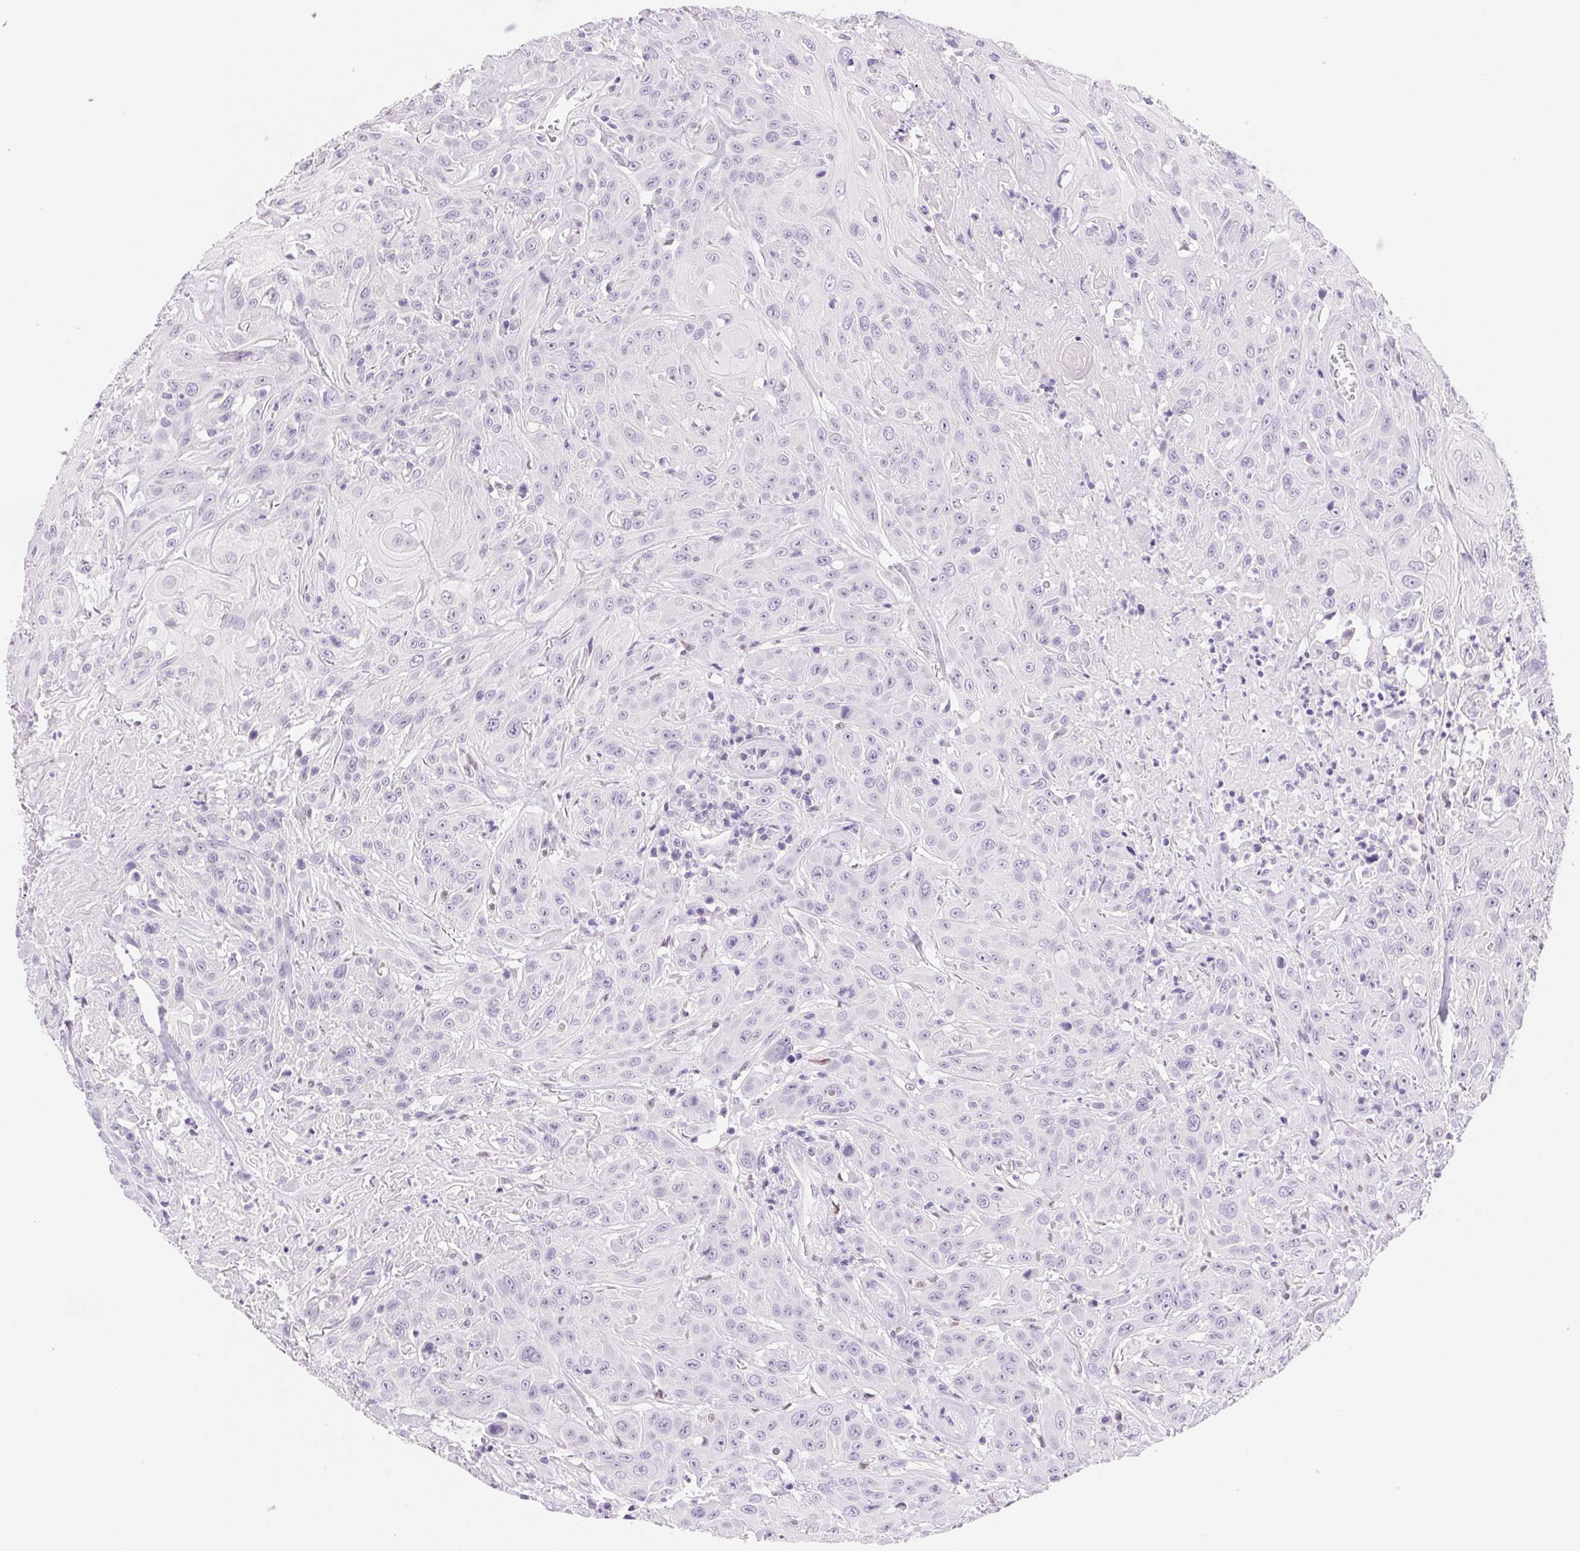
{"staining": {"intensity": "negative", "quantity": "none", "location": "none"}, "tissue": "head and neck cancer", "cell_type": "Tumor cells", "image_type": "cancer", "snomed": [{"axis": "morphology", "description": "Squamous cell carcinoma, NOS"}, {"axis": "topography", "description": "Skin"}, {"axis": "topography", "description": "Head-Neck"}], "caption": "Immunohistochemistry (IHC) micrograph of neoplastic tissue: head and neck squamous cell carcinoma stained with DAB (3,3'-diaminobenzidine) demonstrates no significant protein positivity in tumor cells.", "gene": "ASGR2", "patient": {"sex": "male", "age": 80}}